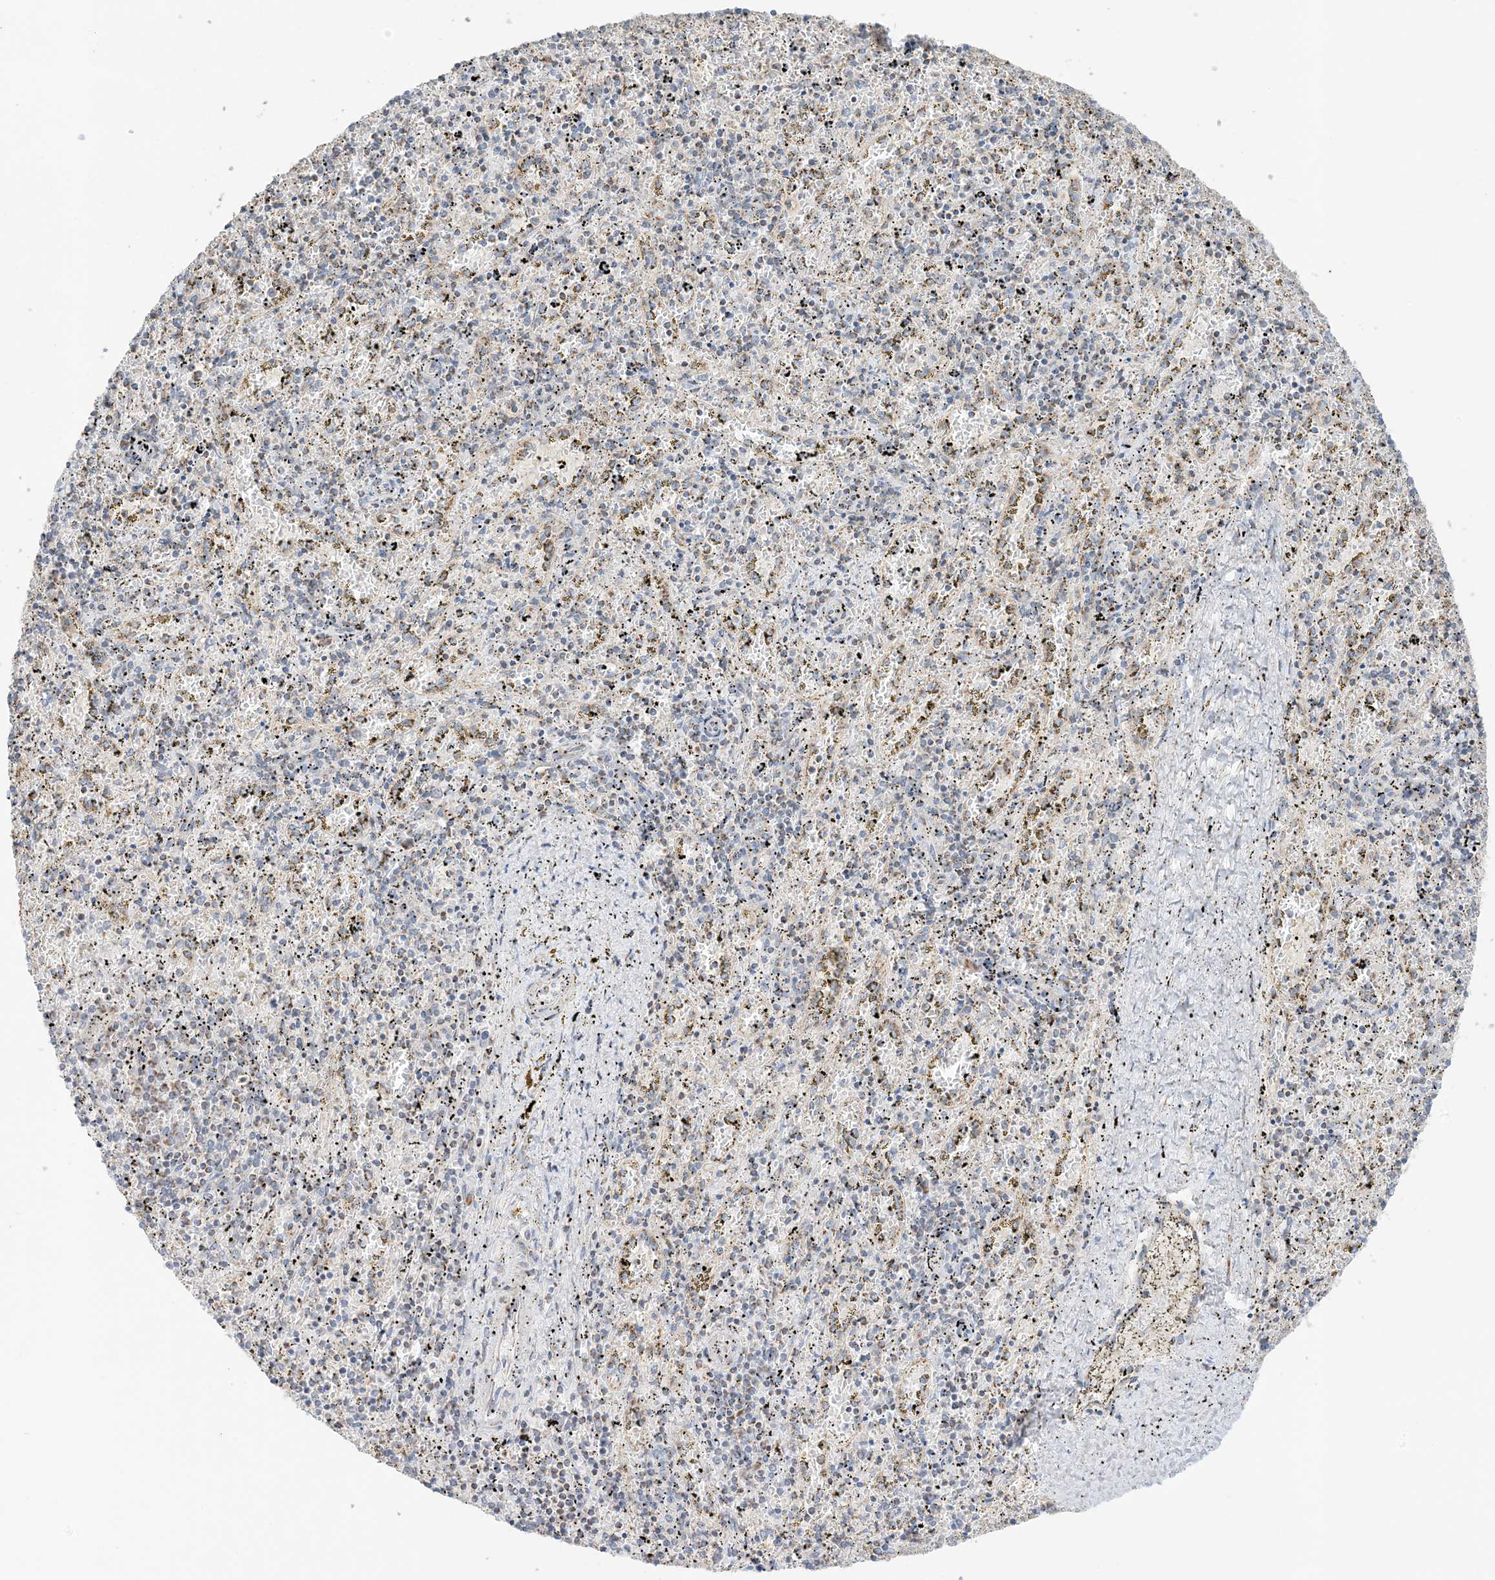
{"staining": {"intensity": "moderate", "quantity": "25%-75%", "location": "cytoplasmic/membranous"}, "tissue": "spleen", "cell_type": "Cells in red pulp", "image_type": "normal", "snomed": [{"axis": "morphology", "description": "Normal tissue, NOS"}, {"axis": "topography", "description": "Spleen"}], "caption": "This is an image of IHC staining of normal spleen, which shows moderate positivity in the cytoplasmic/membranous of cells in red pulp.", "gene": "SLC25A12", "patient": {"sex": "male", "age": 11}}